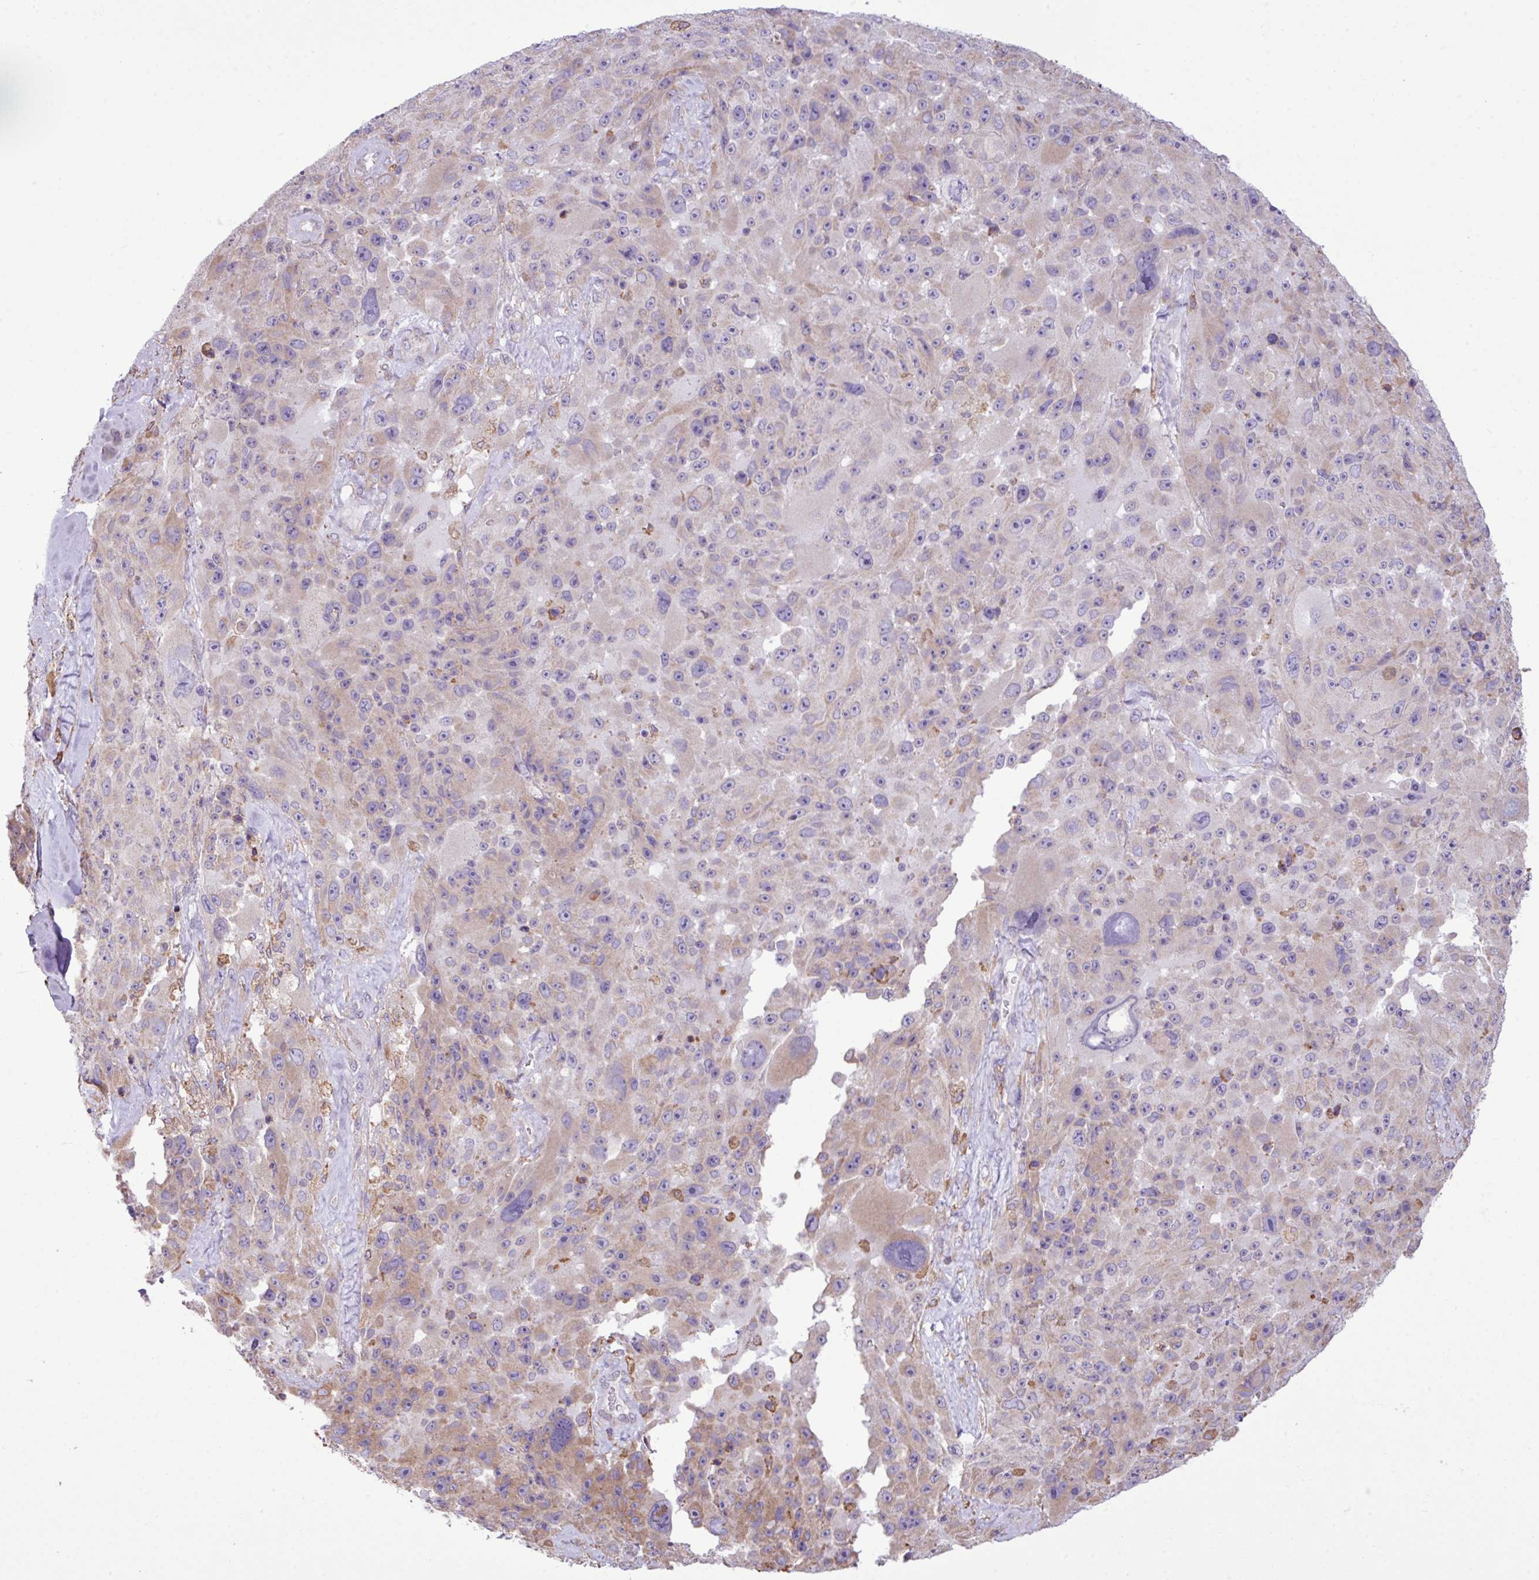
{"staining": {"intensity": "weak", "quantity": "<25%", "location": "cytoplasmic/membranous"}, "tissue": "melanoma", "cell_type": "Tumor cells", "image_type": "cancer", "snomed": [{"axis": "morphology", "description": "Malignant melanoma, Metastatic site"}, {"axis": "topography", "description": "Lymph node"}], "caption": "The image demonstrates no staining of tumor cells in malignant melanoma (metastatic site).", "gene": "ZSCAN5A", "patient": {"sex": "male", "age": 62}}